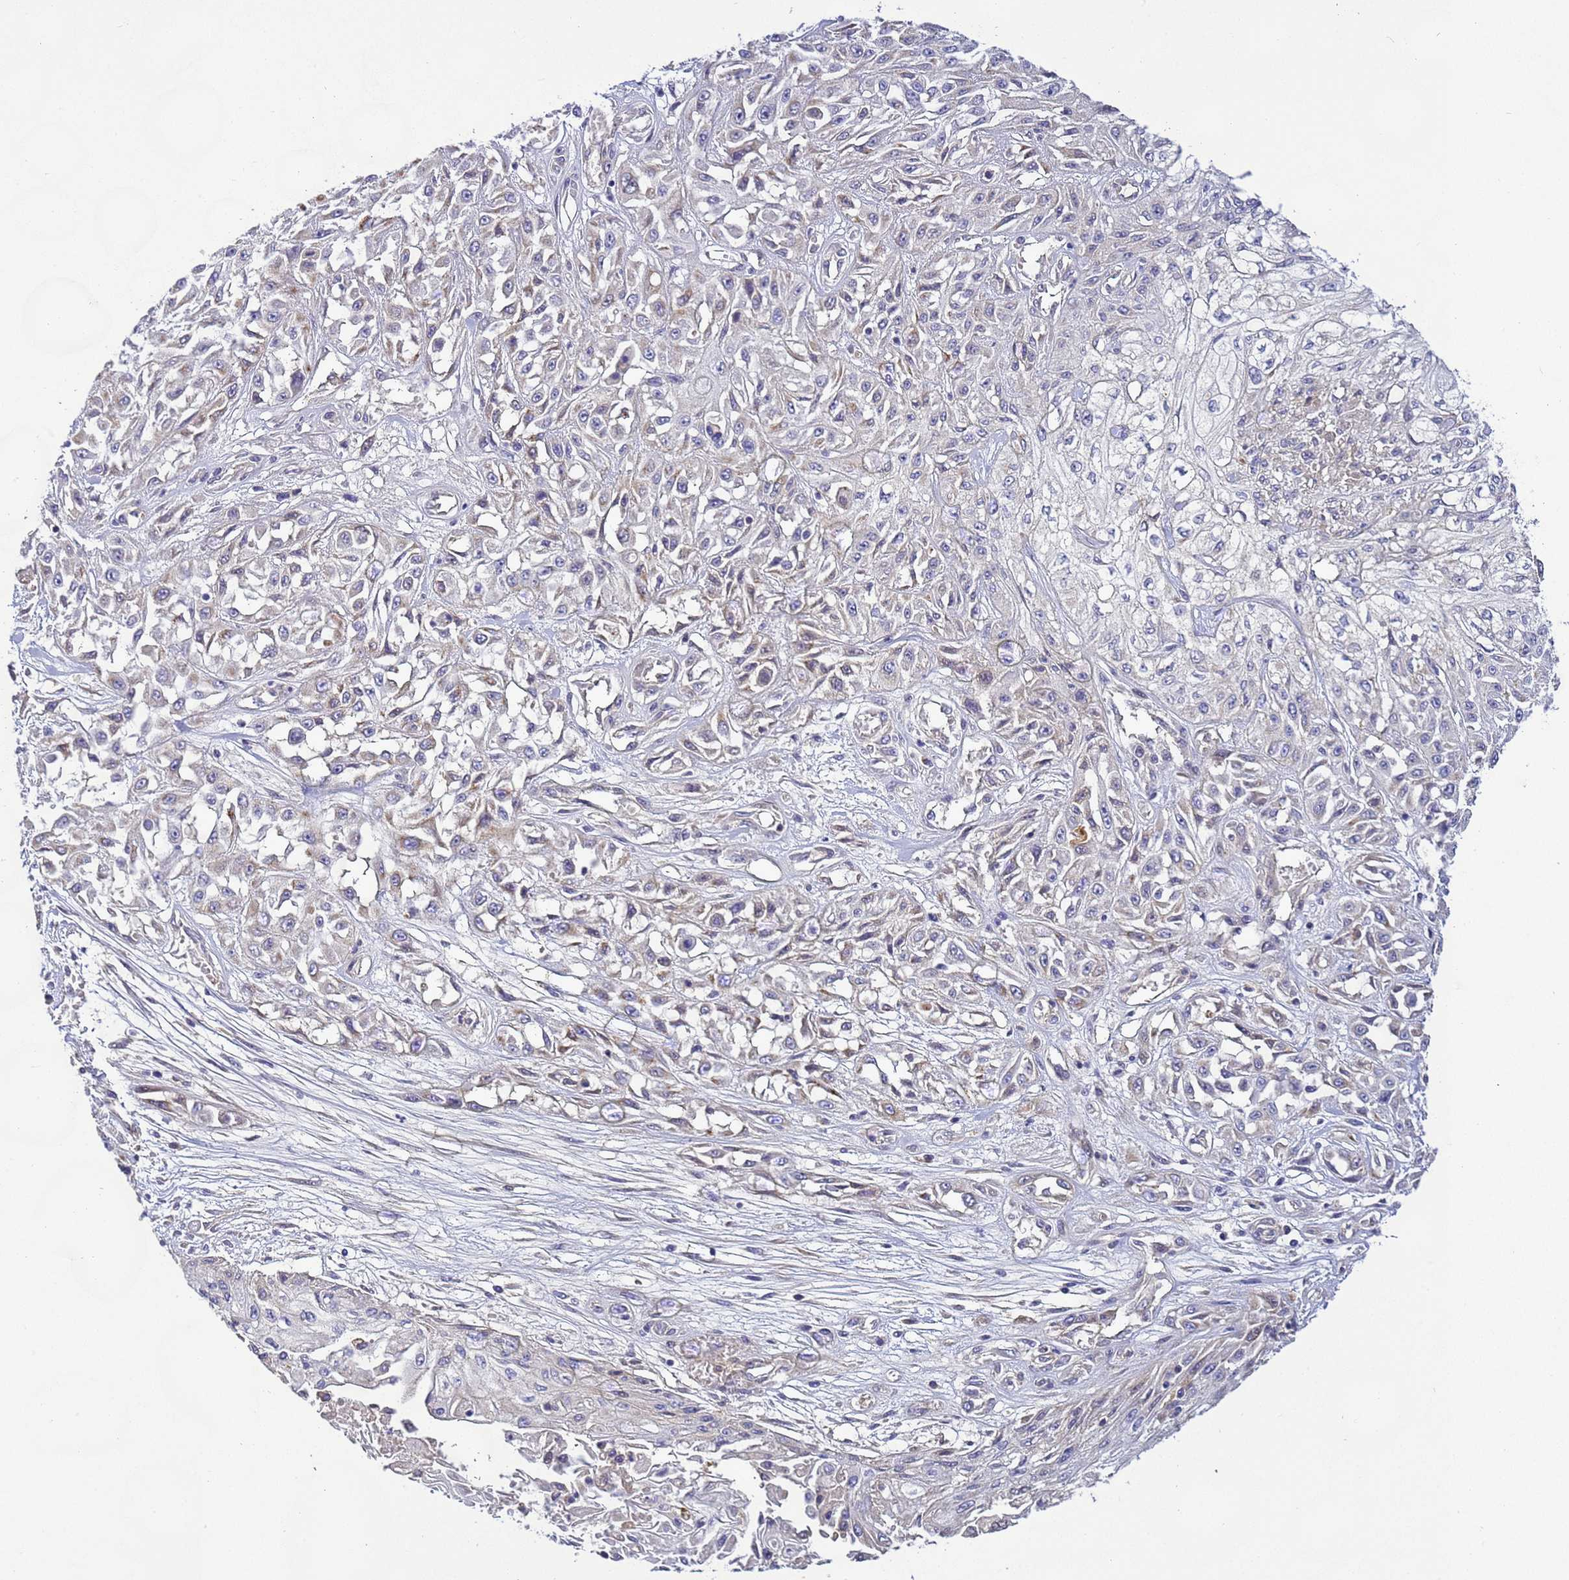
{"staining": {"intensity": "weak", "quantity": "<25%", "location": "cytoplasmic/membranous"}, "tissue": "skin cancer", "cell_type": "Tumor cells", "image_type": "cancer", "snomed": [{"axis": "morphology", "description": "Squamous cell carcinoma, NOS"}, {"axis": "morphology", "description": "Squamous cell carcinoma, metastatic, NOS"}, {"axis": "topography", "description": "Skin"}, {"axis": "topography", "description": "Lymph node"}], "caption": "Skin metastatic squamous cell carcinoma stained for a protein using IHC shows no staining tumor cells.", "gene": "TBCD", "patient": {"sex": "male", "age": 75}}